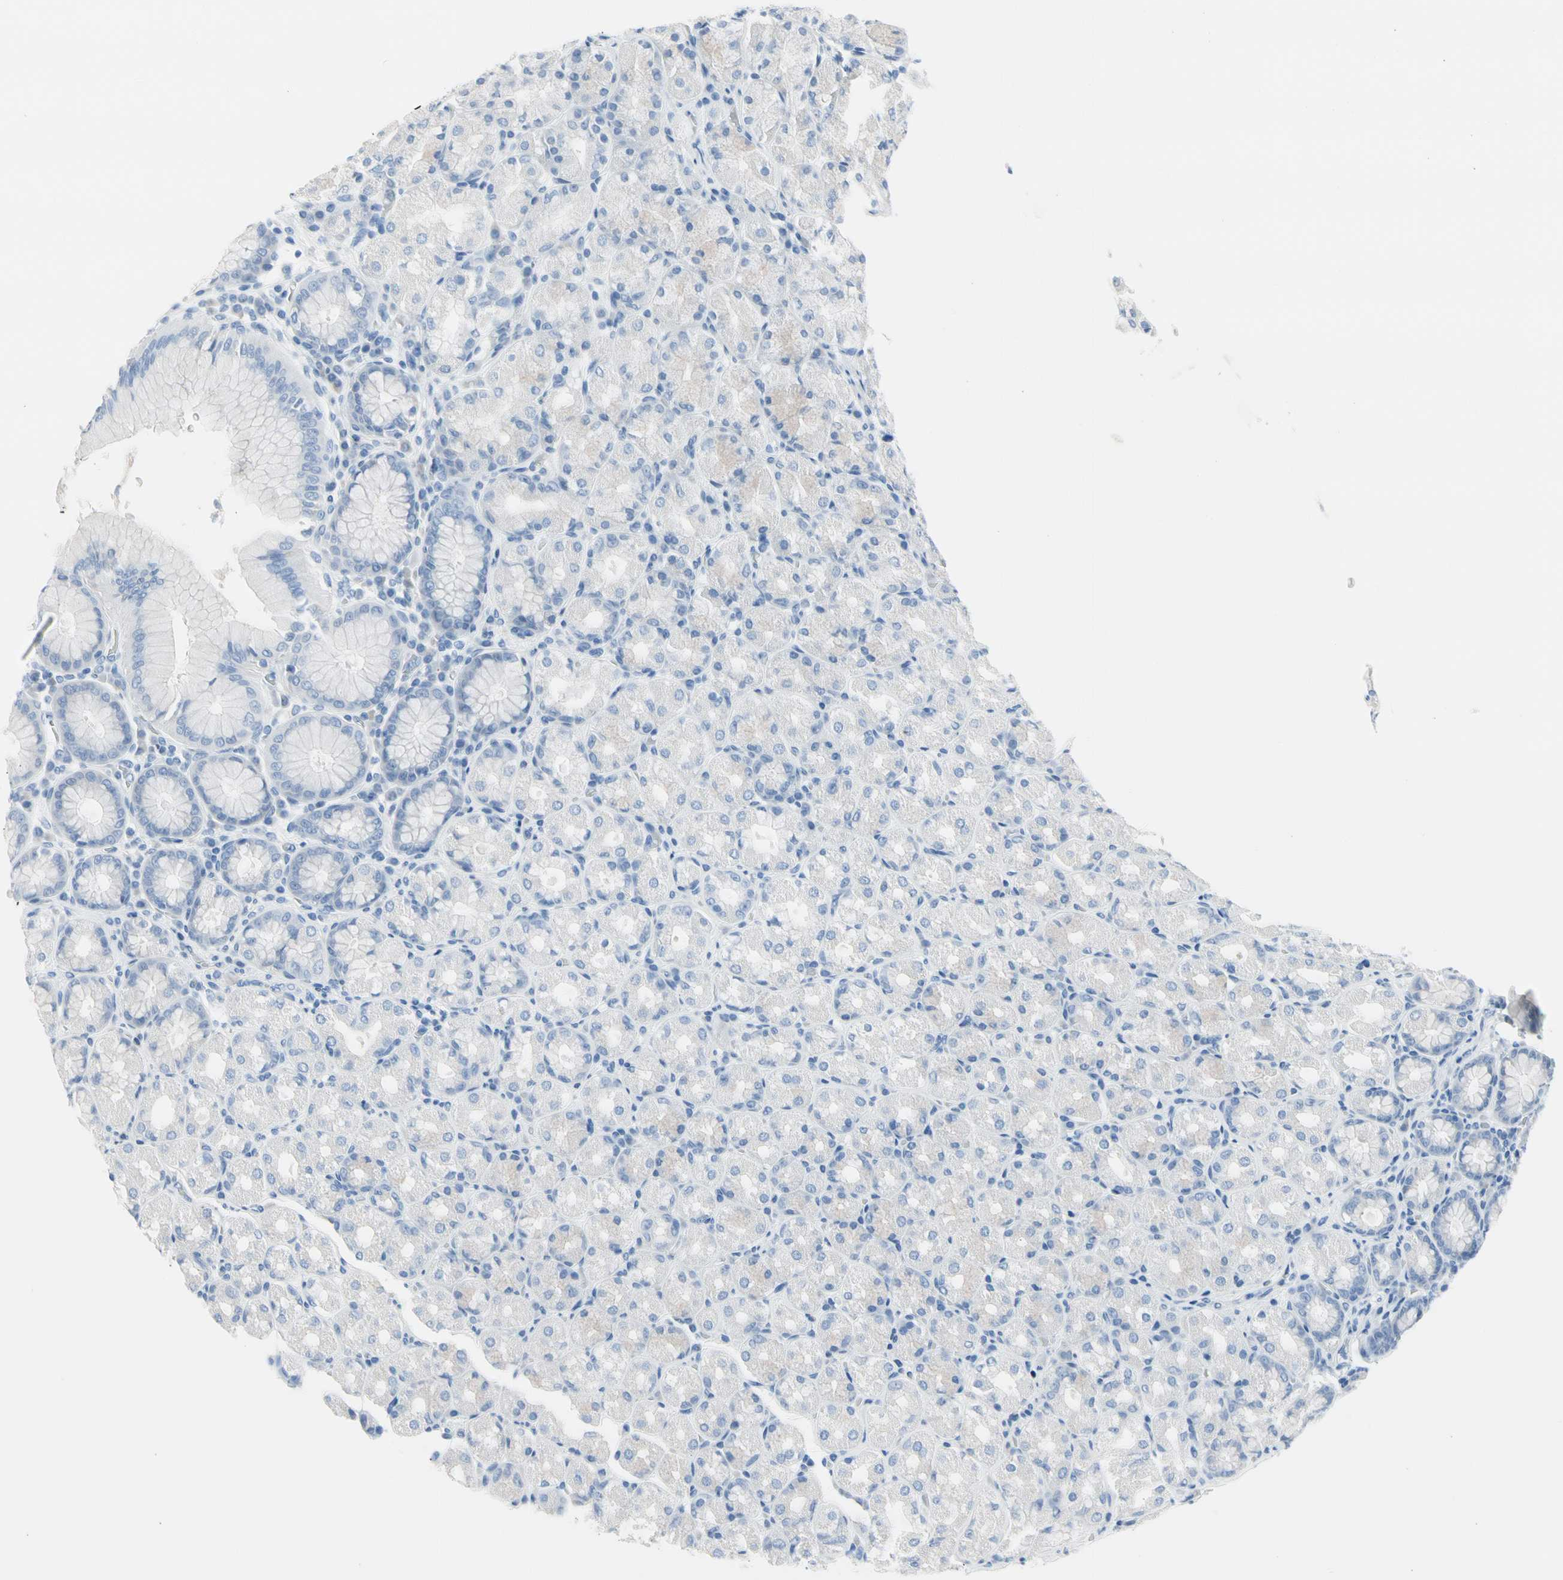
{"staining": {"intensity": "weak", "quantity": "<25%", "location": "cytoplasmic/membranous"}, "tissue": "stomach", "cell_type": "Glandular cells", "image_type": "normal", "snomed": [{"axis": "morphology", "description": "Normal tissue, NOS"}, {"axis": "topography", "description": "Stomach, upper"}], "caption": "Histopathology image shows no significant protein staining in glandular cells of normal stomach.", "gene": "TPO", "patient": {"sex": "male", "age": 68}}